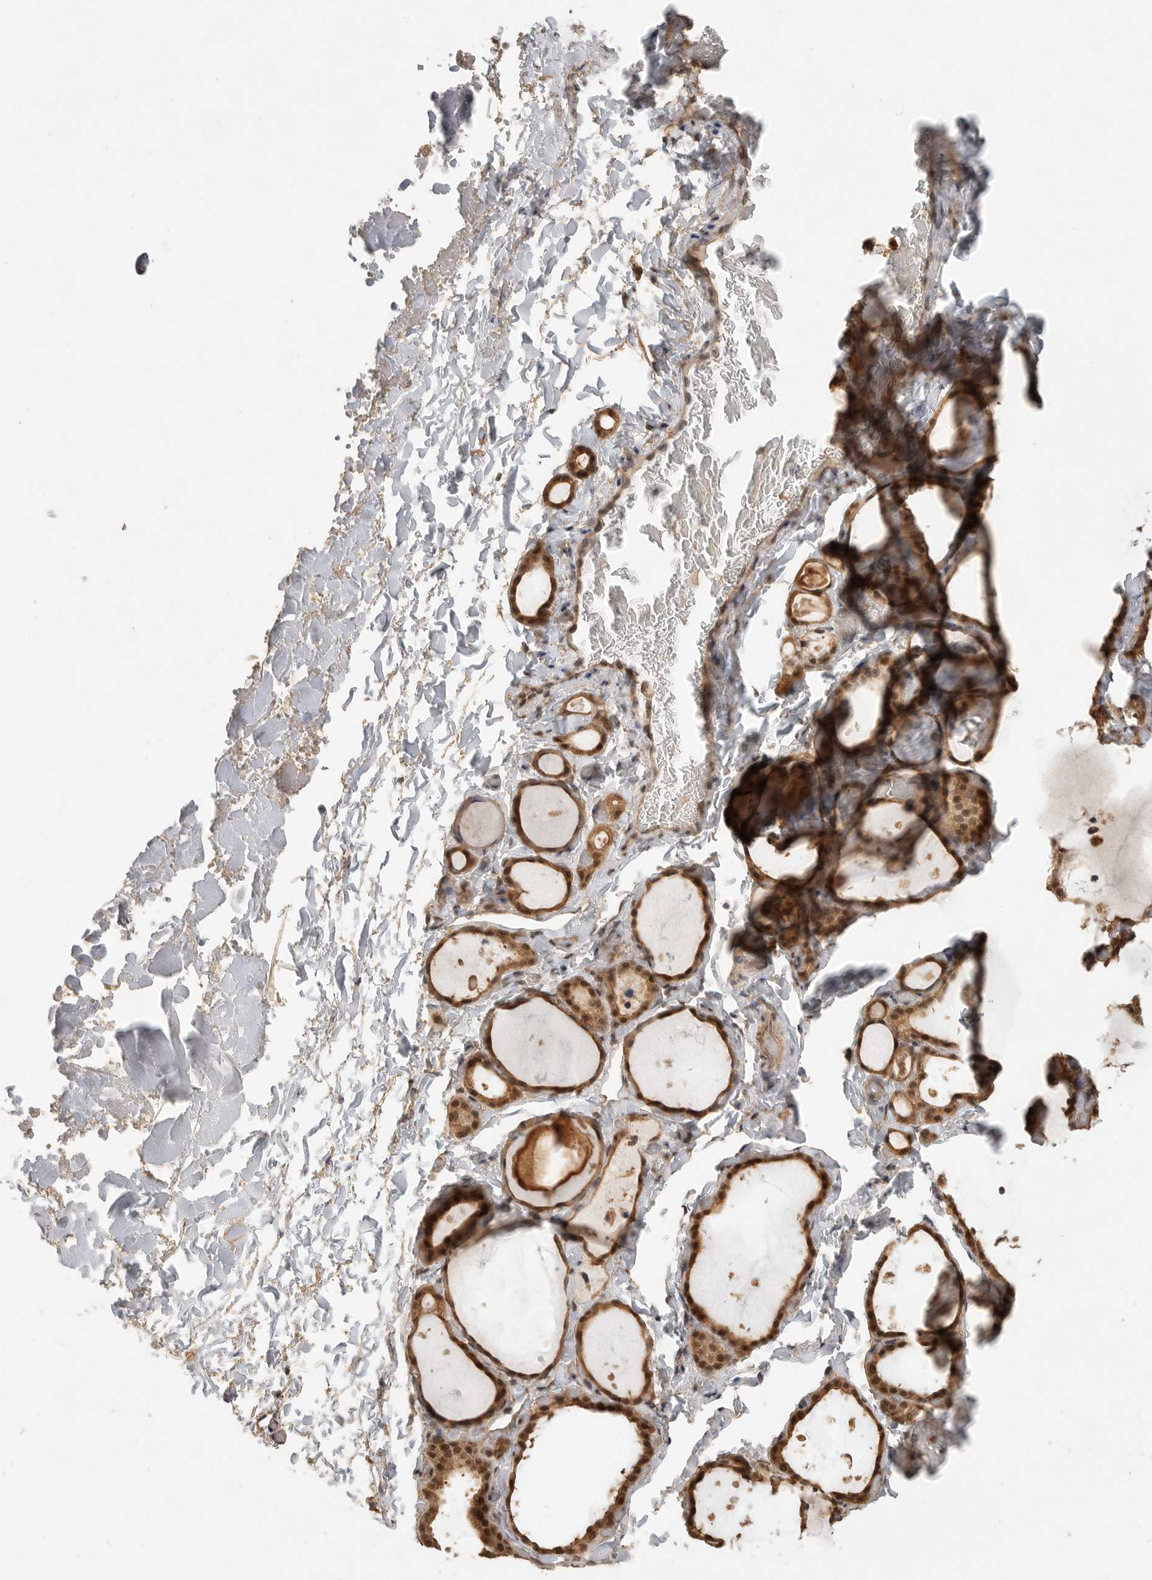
{"staining": {"intensity": "moderate", "quantity": ">75%", "location": "cytoplasmic/membranous,nuclear"}, "tissue": "thyroid gland", "cell_type": "Glandular cells", "image_type": "normal", "snomed": [{"axis": "morphology", "description": "Normal tissue, NOS"}, {"axis": "topography", "description": "Thyroid gland"}], "caption": "Protein staining of benign thyroid gland shows moderate cytoplasmic/membranous,nuclear expression in about >75% of glandular cells. (Brightfield microscopy of DAB IHC at high magnification).", "gene": "DFFA", "patient": {"sex": "female", "age": 44}}